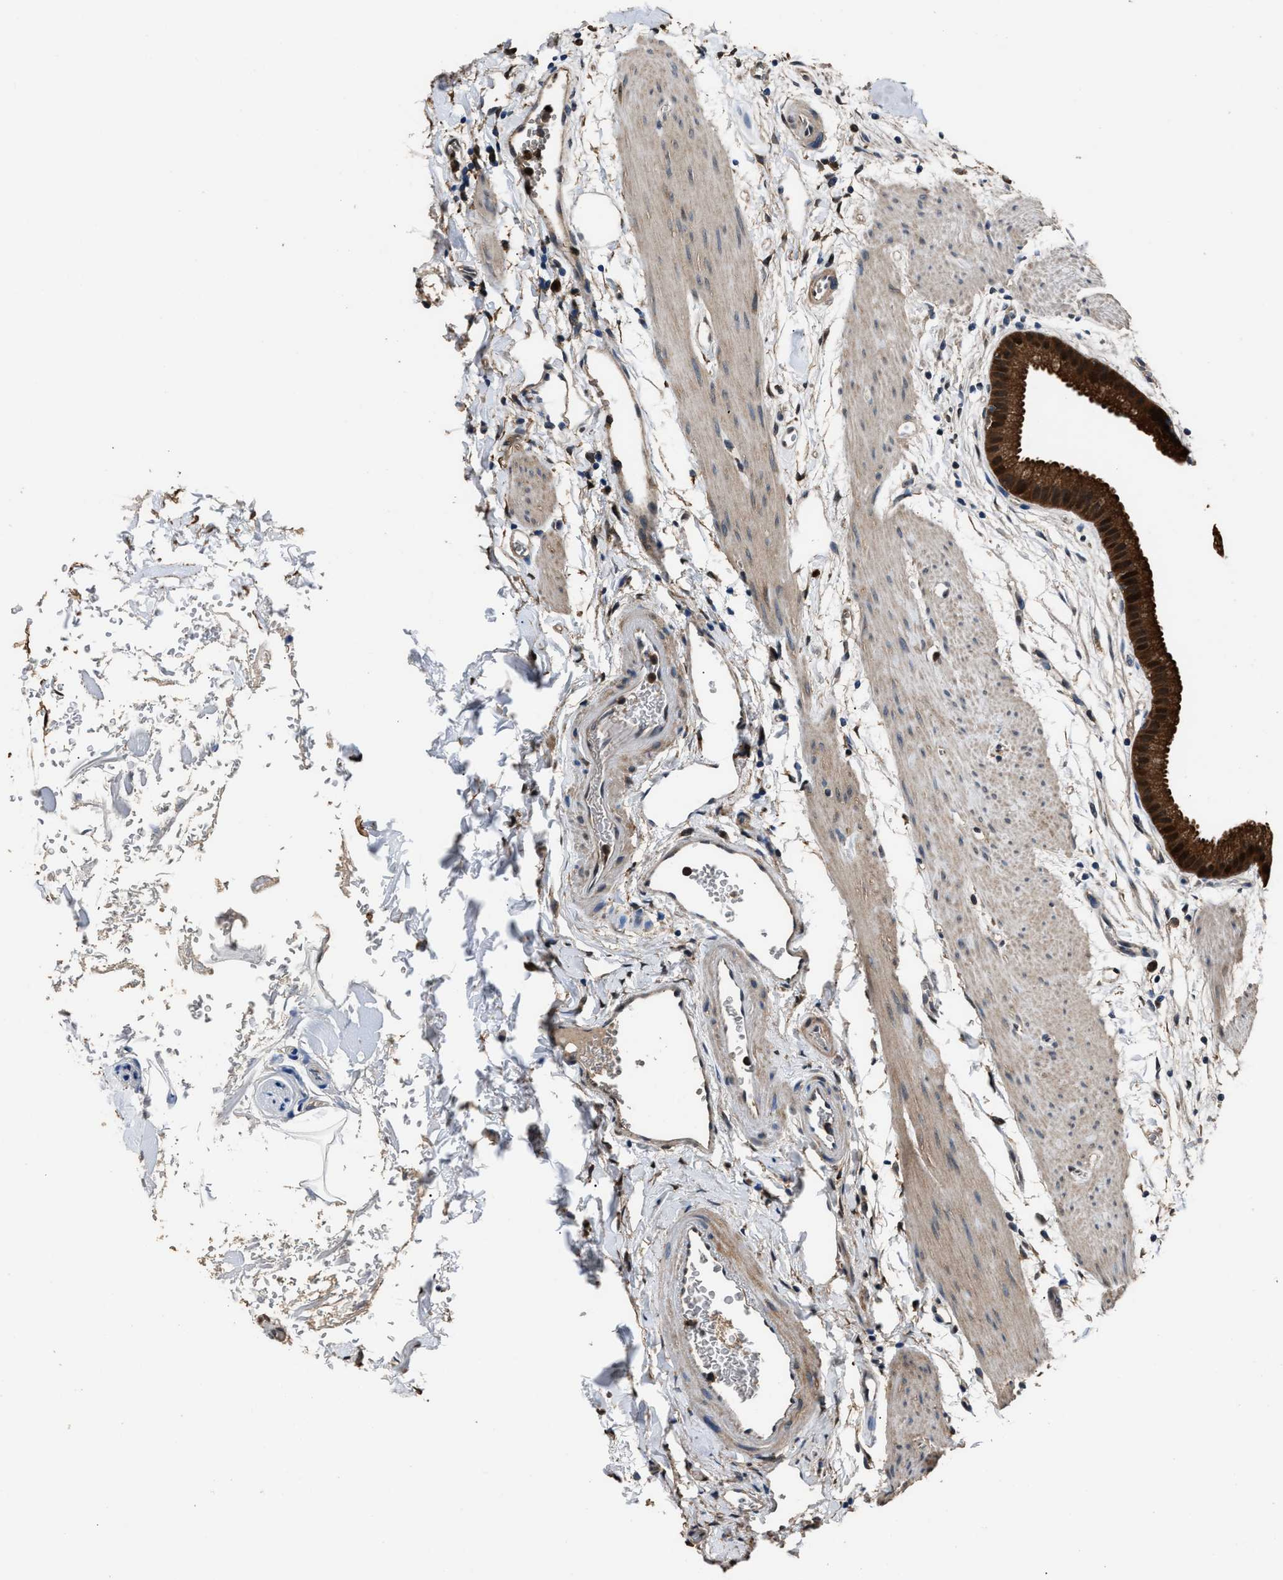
{"staining": {"intensity": "strong", "quantity": ">75%", "location": "cytoplasmic/membranous"}, "tissue": "gallbladder", "cell_type": "Glandular cells", "image_type": "normal", "snomed": [{"axis": "morphology", "description": "Normal tissue, NOS"}, {"axis": "topography", "description": "Gallbladder"}], "caption": "Approximately >75% of glandular cells in benign gallbladder reveal strong cytoplasmic/membranous protein staining as visualized by brown immunohistochemical staining.", "gene": "GSTP1", "patient": {"sex": "female", "age": 64}}